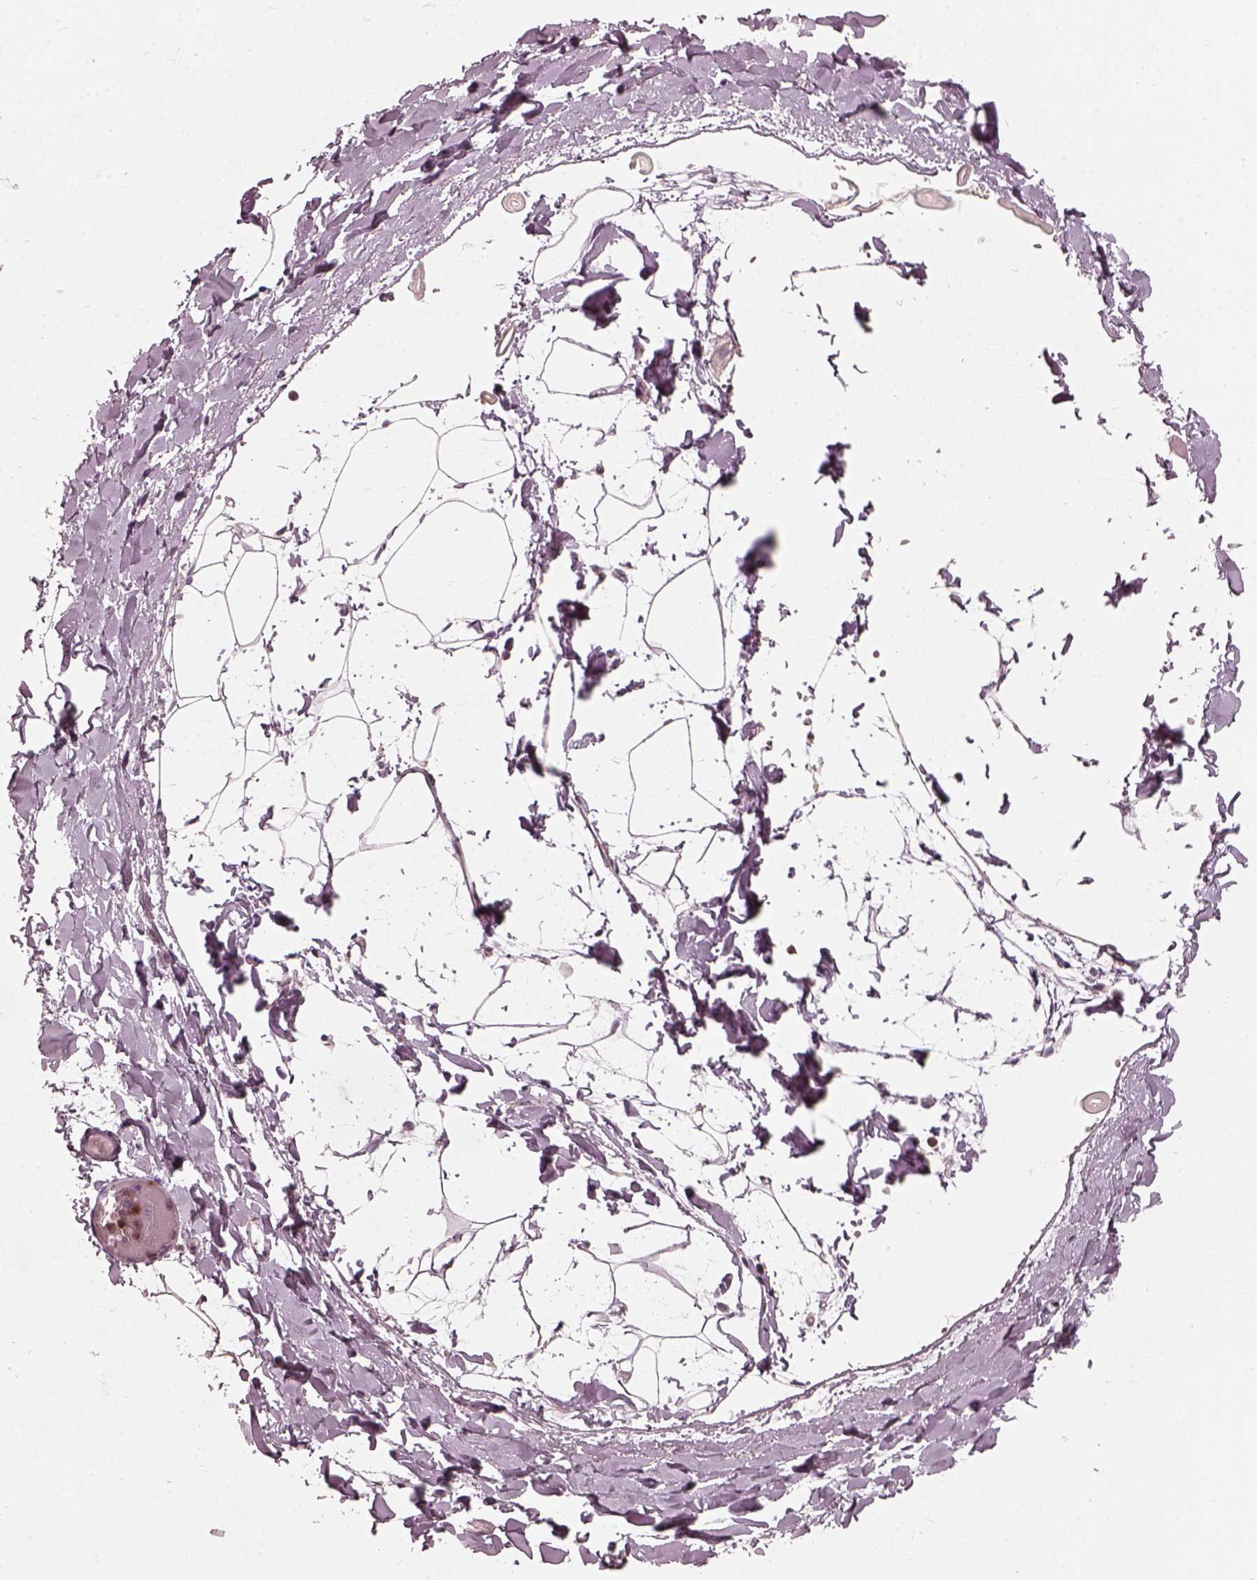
{"staining": {"intensity": "negative", "quantity": "none", "location": "none"}, "tissue": "adipose tissue", "cell_type": "Adipocytes", "image_type": "normal", "snomed": [{"axis": "morphology", "description": "Normal tissue, NOS"}, {"axis": "topography", "description": "Gallbladder"}, {"axis": "topography", "description": "Peripheral nerve tissue"}], "caption": "IHC micrograph of unremarkable adipose tissue stained for a protein (brown), which shows no staining in adipocytes.", "gene": "CHIT1", "patient": {"sex": "female", "age": 45}}